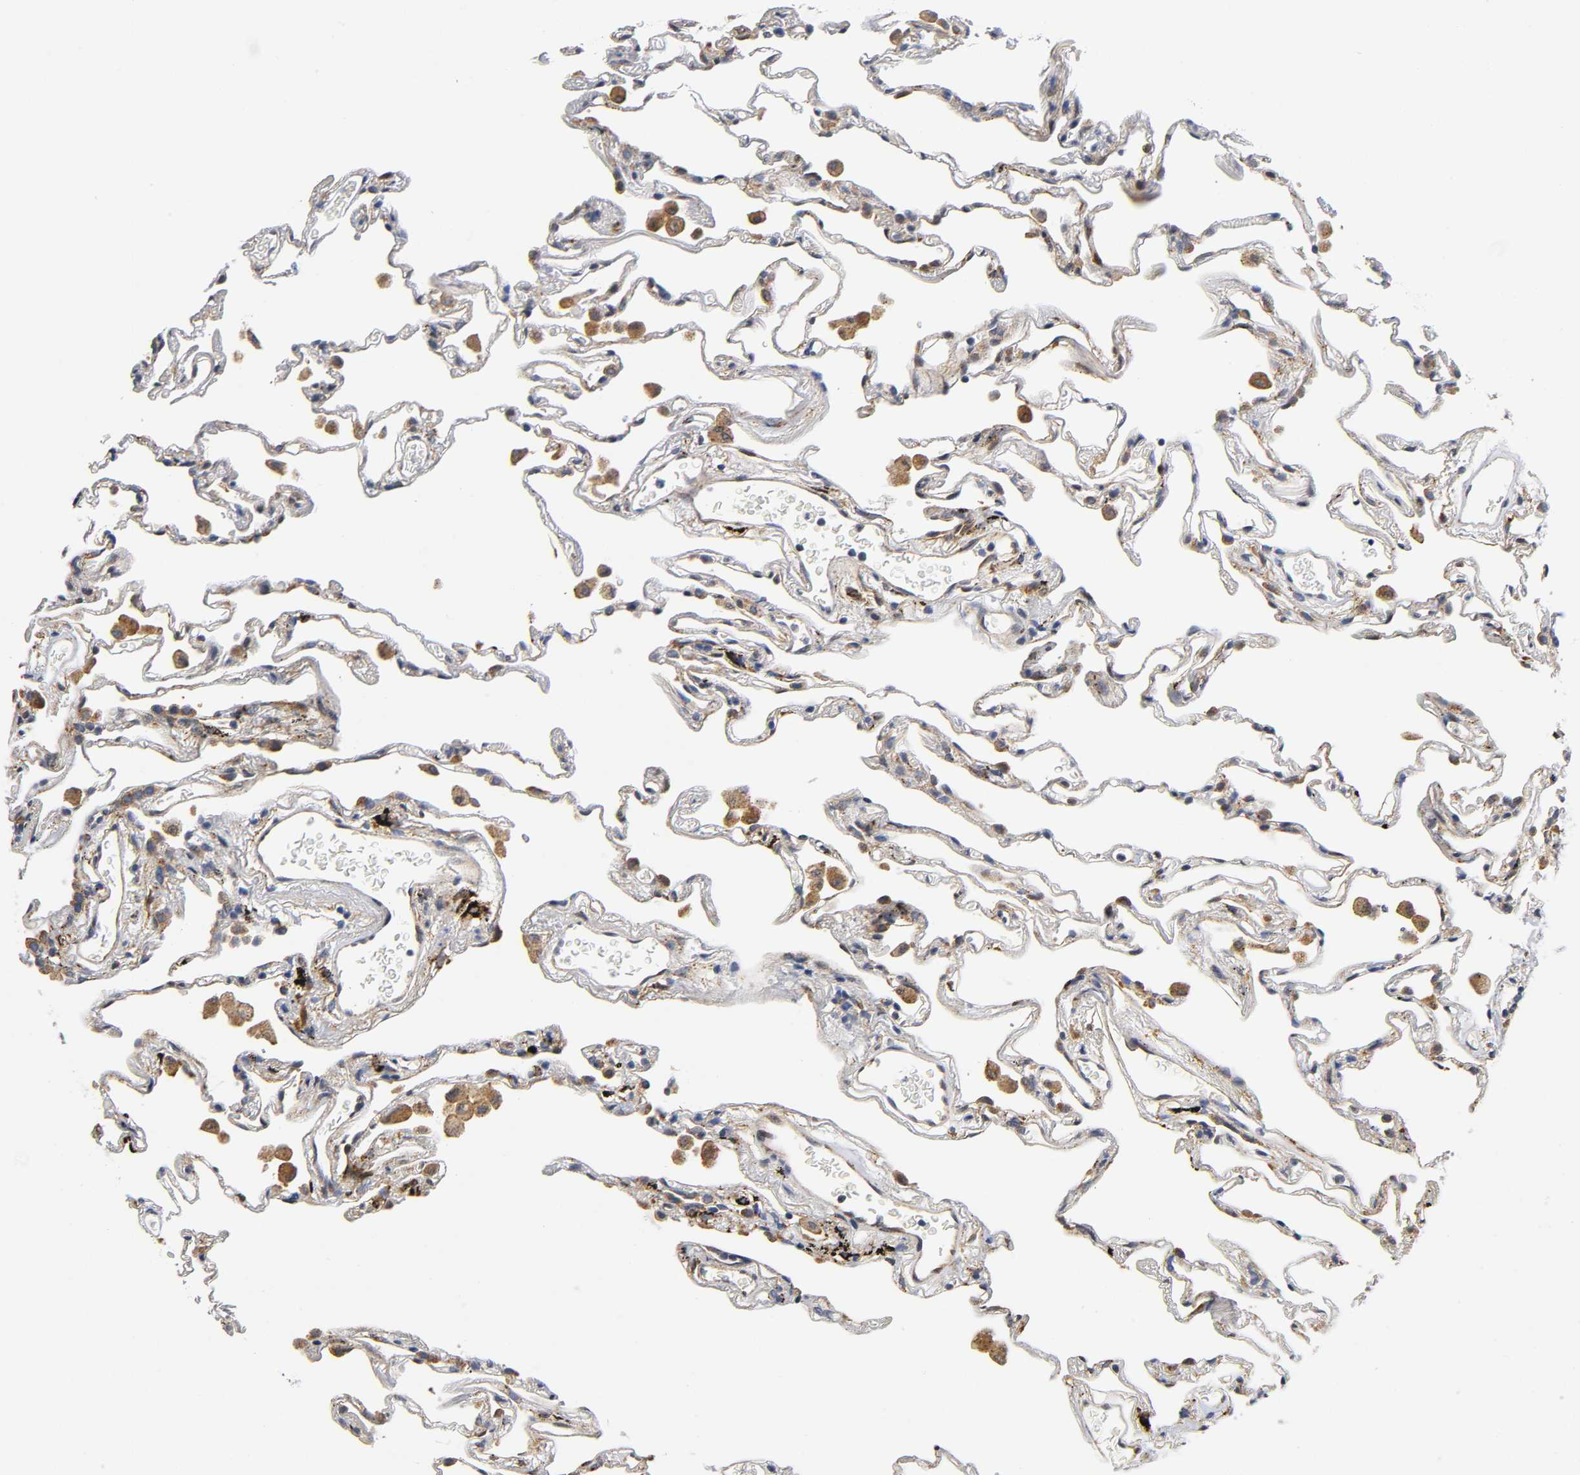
{"staining": {"intensity": "moderate", "quantity": "25%-75%", "location": "cytoplasmic/membranous"}, "tissue": "lung", "cell_type": "Alveolar cells", "image_type": "normal", "snomed": [{"axis": "morphology", "description": "Normal tissue, NOS"}, {"axis": "morphology", "description": "Inflammation, NOS"}, {"axis": "topography", "description": "Lung"}], "caption": "Moderate cytoplasmic/membranous protein positivity is appreciated in about 25%-75% of alveolar cells in lung.", "gene": "SOS2", "patient": {"sex": "male", "age": 69}}